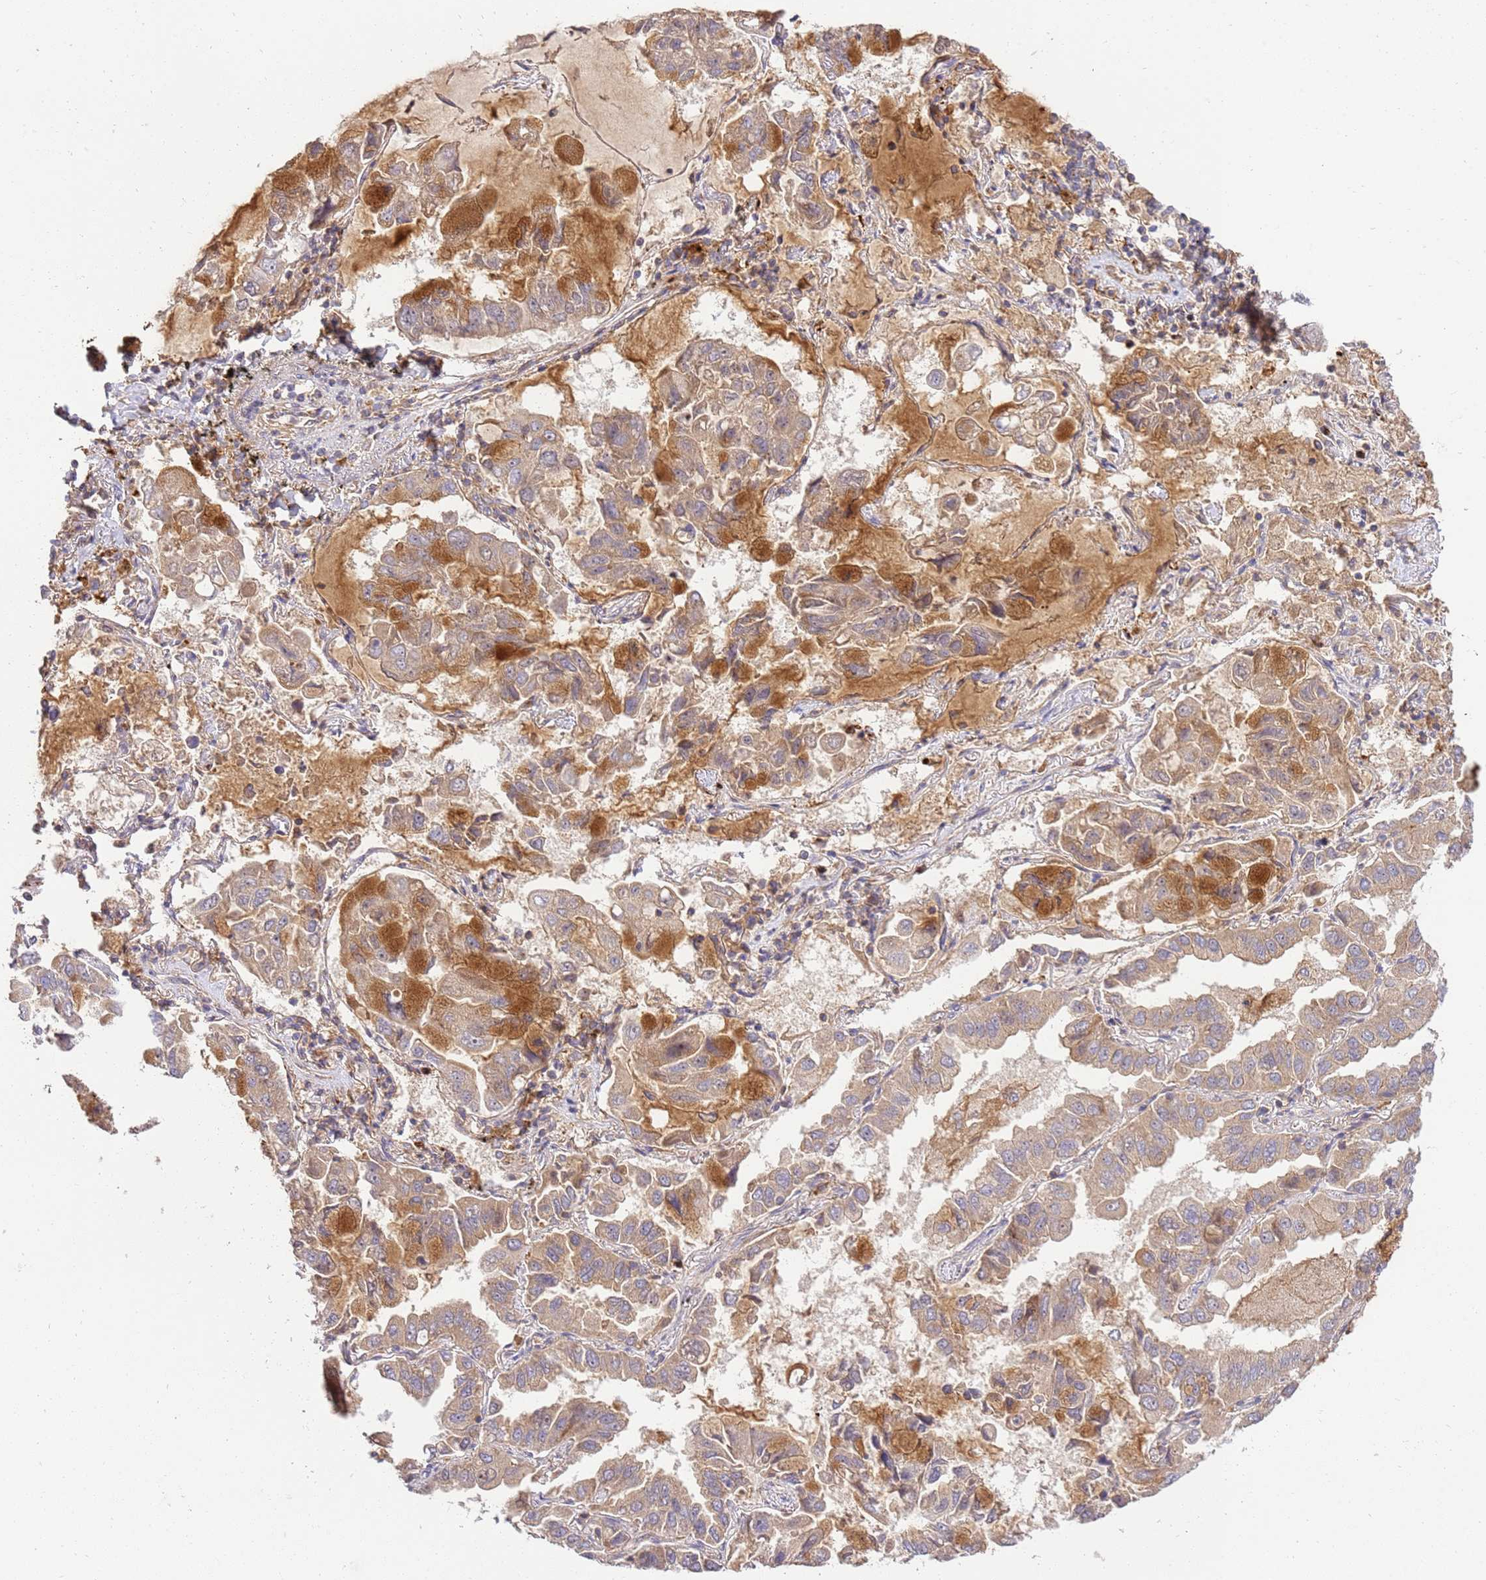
{"staining": {"intensity": "moderate", "quantity": "25%-75%", "location": "cytoplasmic/membranous"}, "tissue": "lung cancer", "cell_type": "Tumor cells", "image_type": "cancer", "snomed": [{"axis": "morphology", "description": "Adenocarcinoma, NOS"}, {"axis": "topography", "description": "Lung"}], "caption": "The image shows immunohistochemical staining of lung adenocarcinoma. There is moderate cytoplasmic/membranous expression is appreciated in about 25%-75% of tumor cells.", "gene": "GAREM1", "patient": {"sex": "male", "age": 64}}